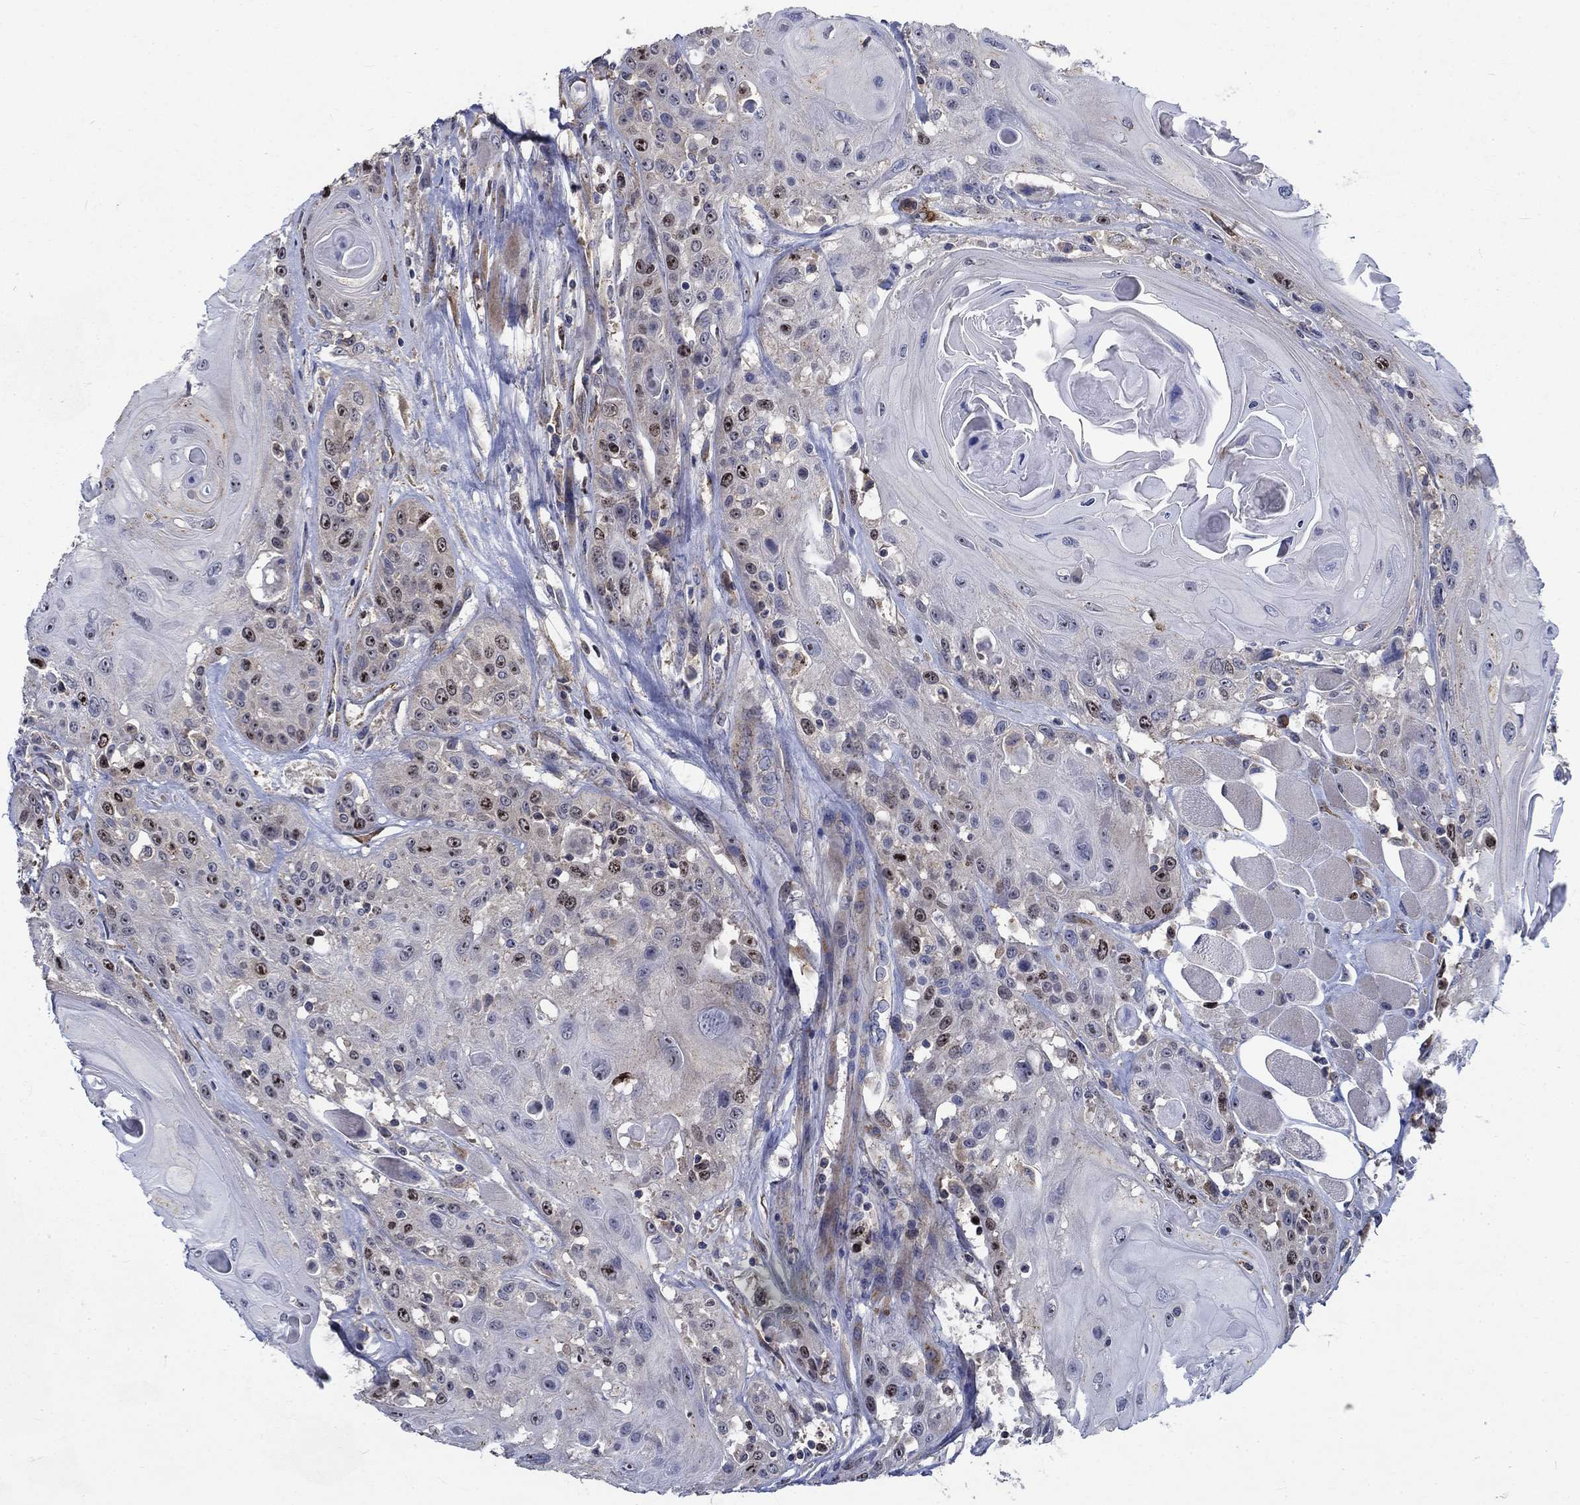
{"staining": {"intensity": "weak", "quantity": "<25%", "location": "nuclear"}, "tissue": "head and neck cancer", "cell_type": "Tumor cells", "image_type": "cancer", "snomed": [{"axis": "morphology", "description": "Squamous cell carcinoma, NOS"}, {"axis": "topography", "description": "Head-Neck"}], "caption": "The image exhibits no significant staining in tumor cells of head and neck cancer.", "gene": "MMP24", "patient": {"sex": "female", "age": 59}}